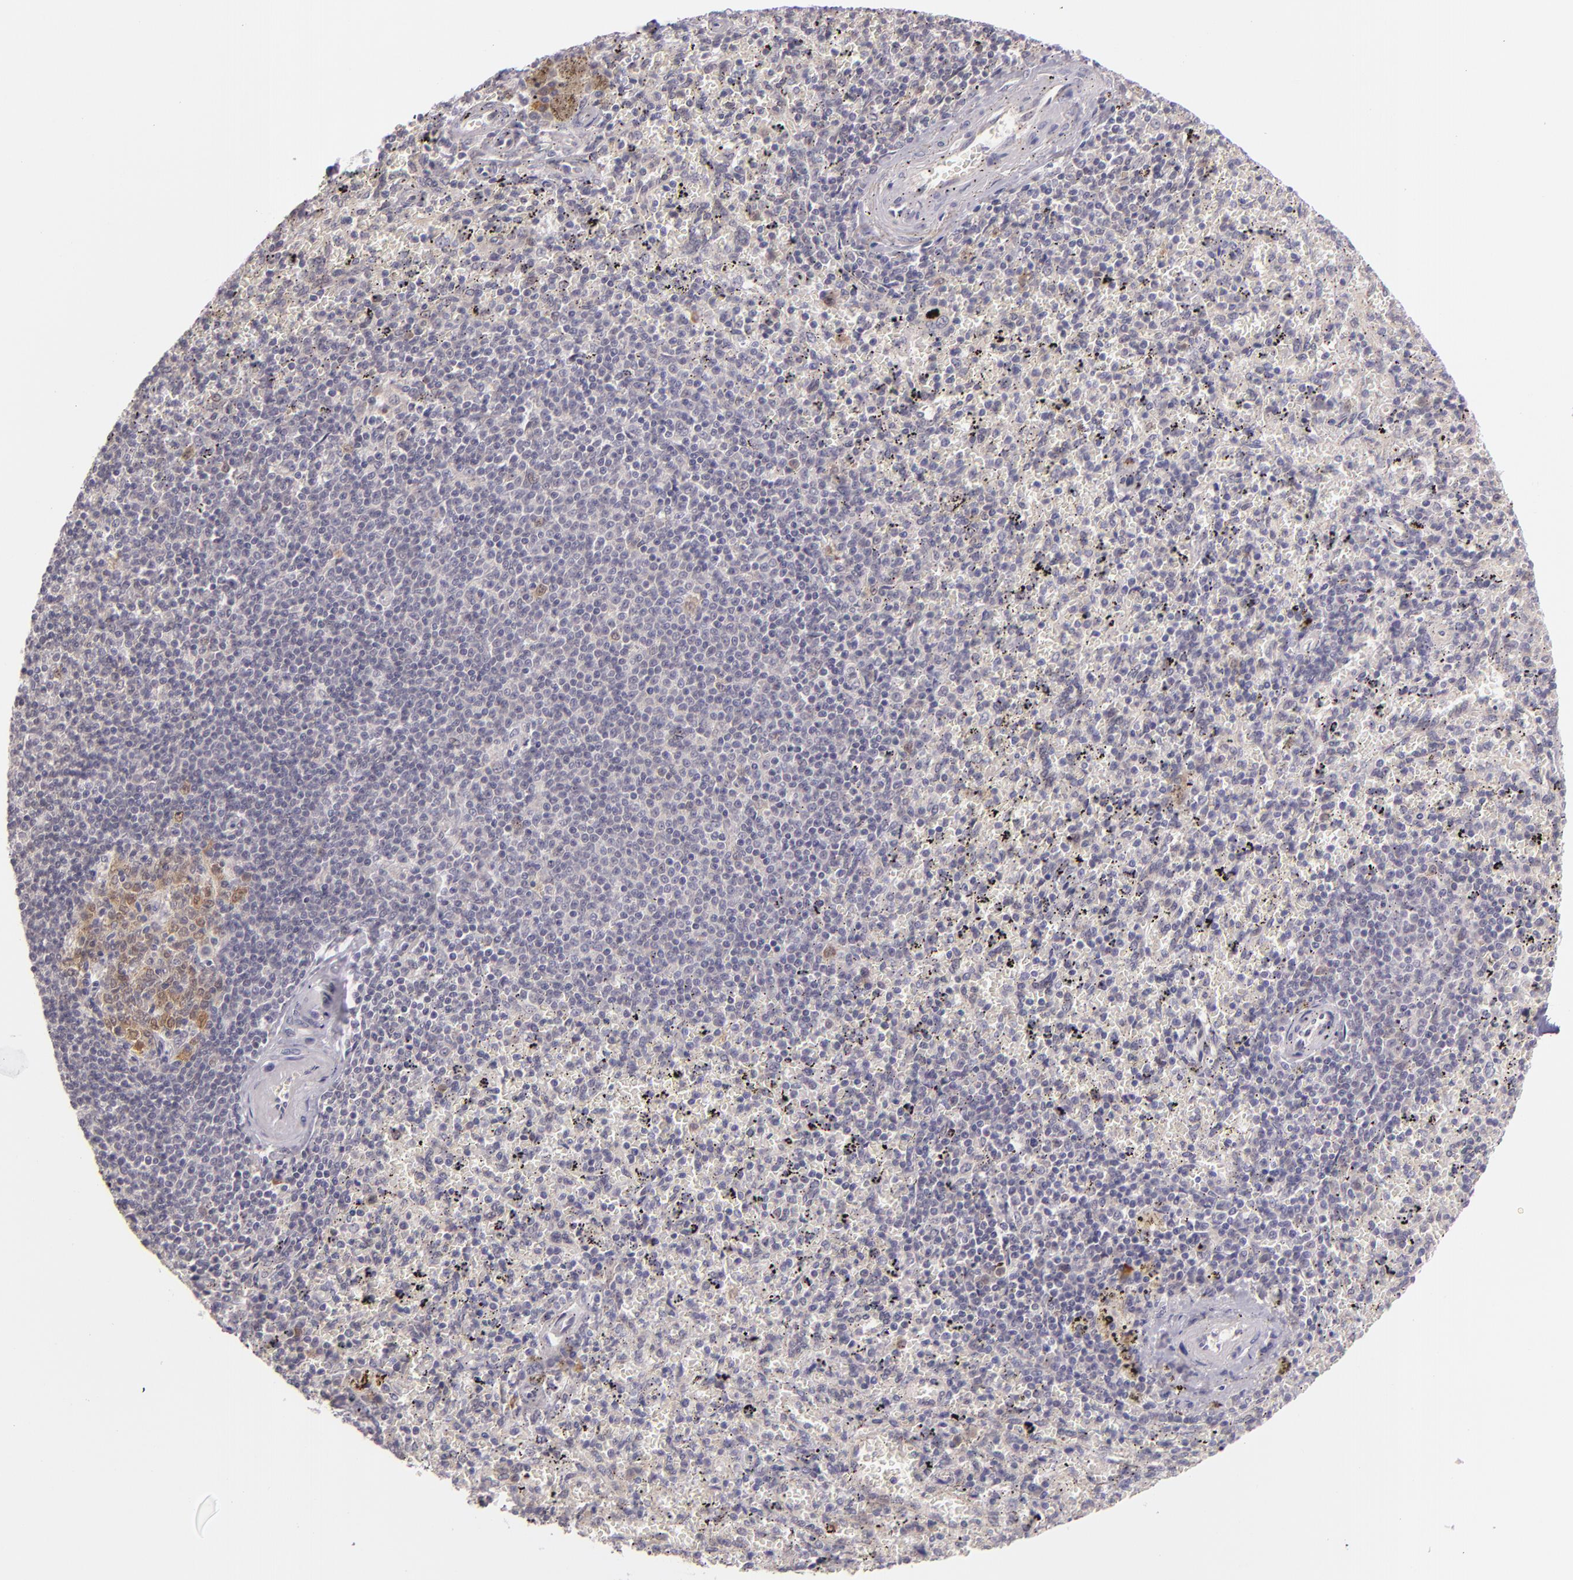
{"staining": {"intensity": "negative", "quantity": "none", "location": "none"}, "tissue": "spleen", "cell_type": "Cells in red pulp", "image_type": "normal", "snomed": [{"axis": "morphology", "description": "Normal tissue, NOS"}, {"axis": "topography", "description": "Spleen"}], "caption": "Protein analysis of benign spleen shows no significant positivity in cells in red pulp.", "gene": "CSE1L", "patient": {"sex": "female", "age": 43}}